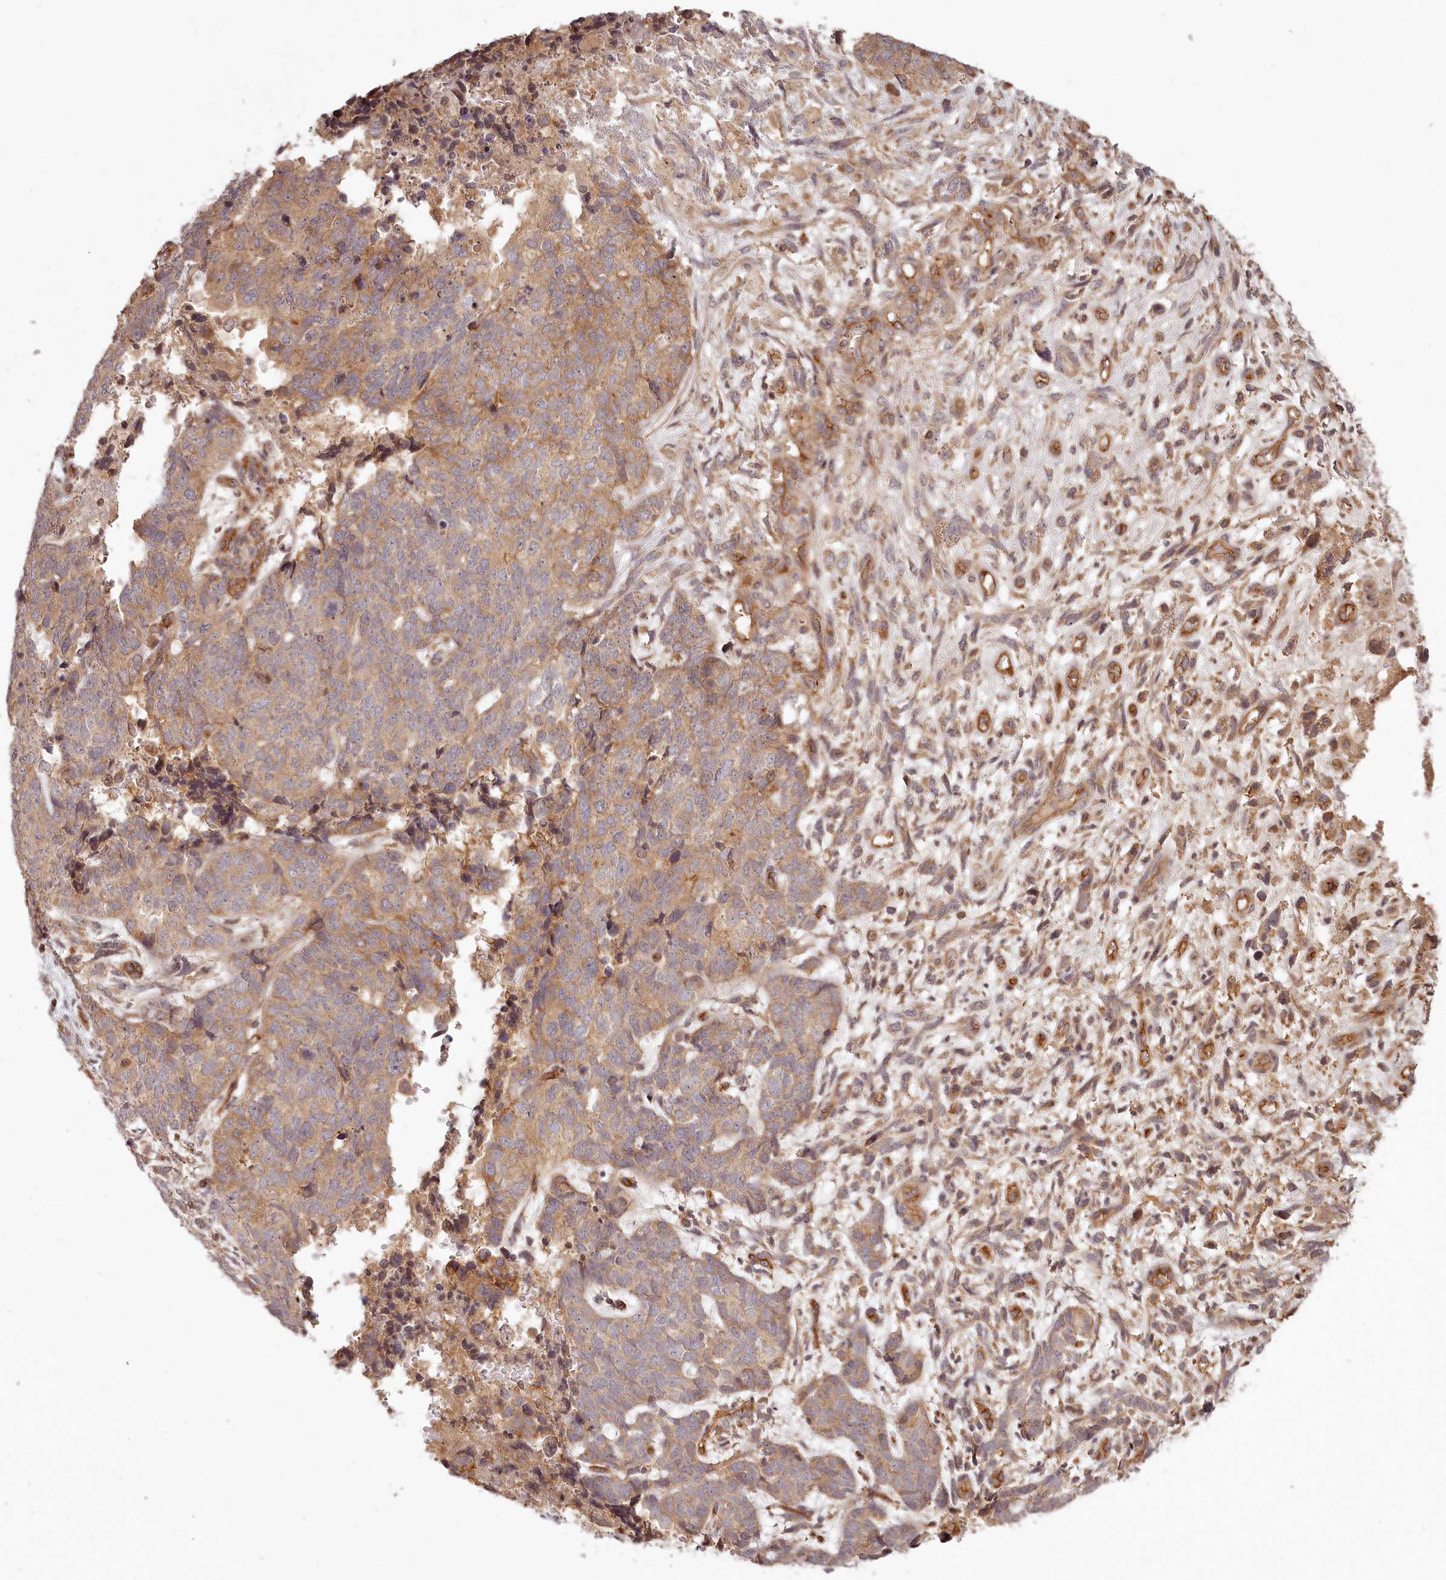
{"staining": {"intensity": "moderate", "quantity": ">75%", "location": "cytoplasmic/membranous"}, "tissue": "cervical cancer", "cell_type": "Tumor cells", "image_type": "cancer", "snomed": [{"axis": "morphology", "description": "Squamous cell carcinoma, NOS"}, {"axis": "topography", "description": "Cervix"}], "caption": "Immunohistochemical staining of squamous cell carcinoma (cervical) exhibits medium levels of moderate cytoplasmic/membranous protein staining in about >75% of tumor cells.", "gene": "TMIE", "patient": {"sex": "female", "age": 63}}